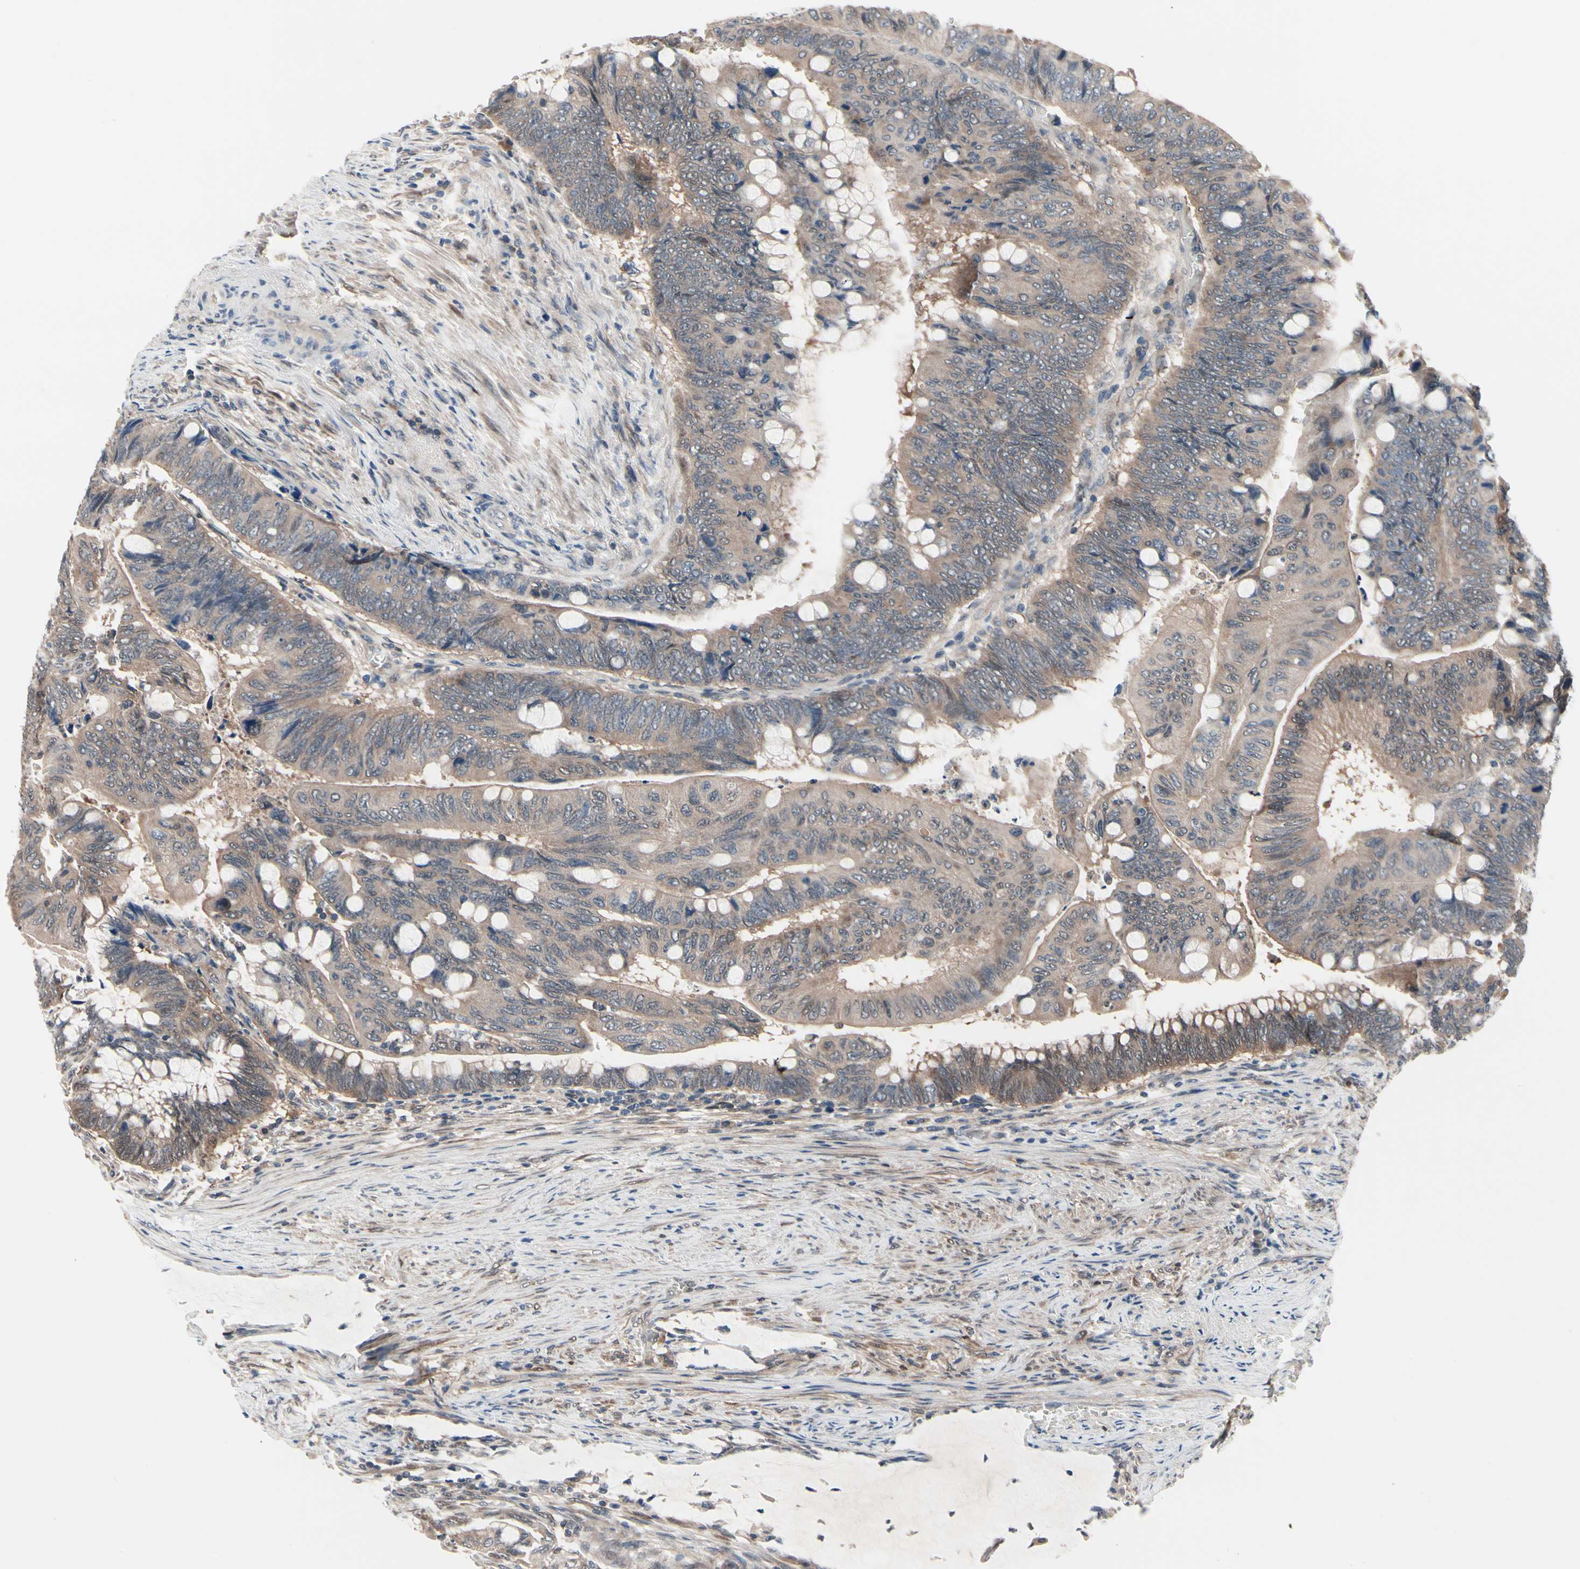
{"staining": {"intensity": "moderate", "quantity": ">75%", "location": "cytoplasmic/membranous"}, "tissue": "colorectal cancer", "cell_type": "Tumor cells", "image_type": "cancer", "snomed": [{"axis": "morphology", "description": "Normal tissue, NOS"}, {"axis": "morphology", "description": "Adenocarcinoma, NOS"}, {"axis": "topography", "description": "Rectum"}, {"axis": "topography", "description": "Peripheral nerve tissue"}], "caption": "A medium amount of moderate cytoplasmic/membranous expression is seen in about >75% of tumor cells in colorectal adenocarcinoma tissue.", "gene": "PRDX6", "patient": {"sex": "male", "age": 92}}